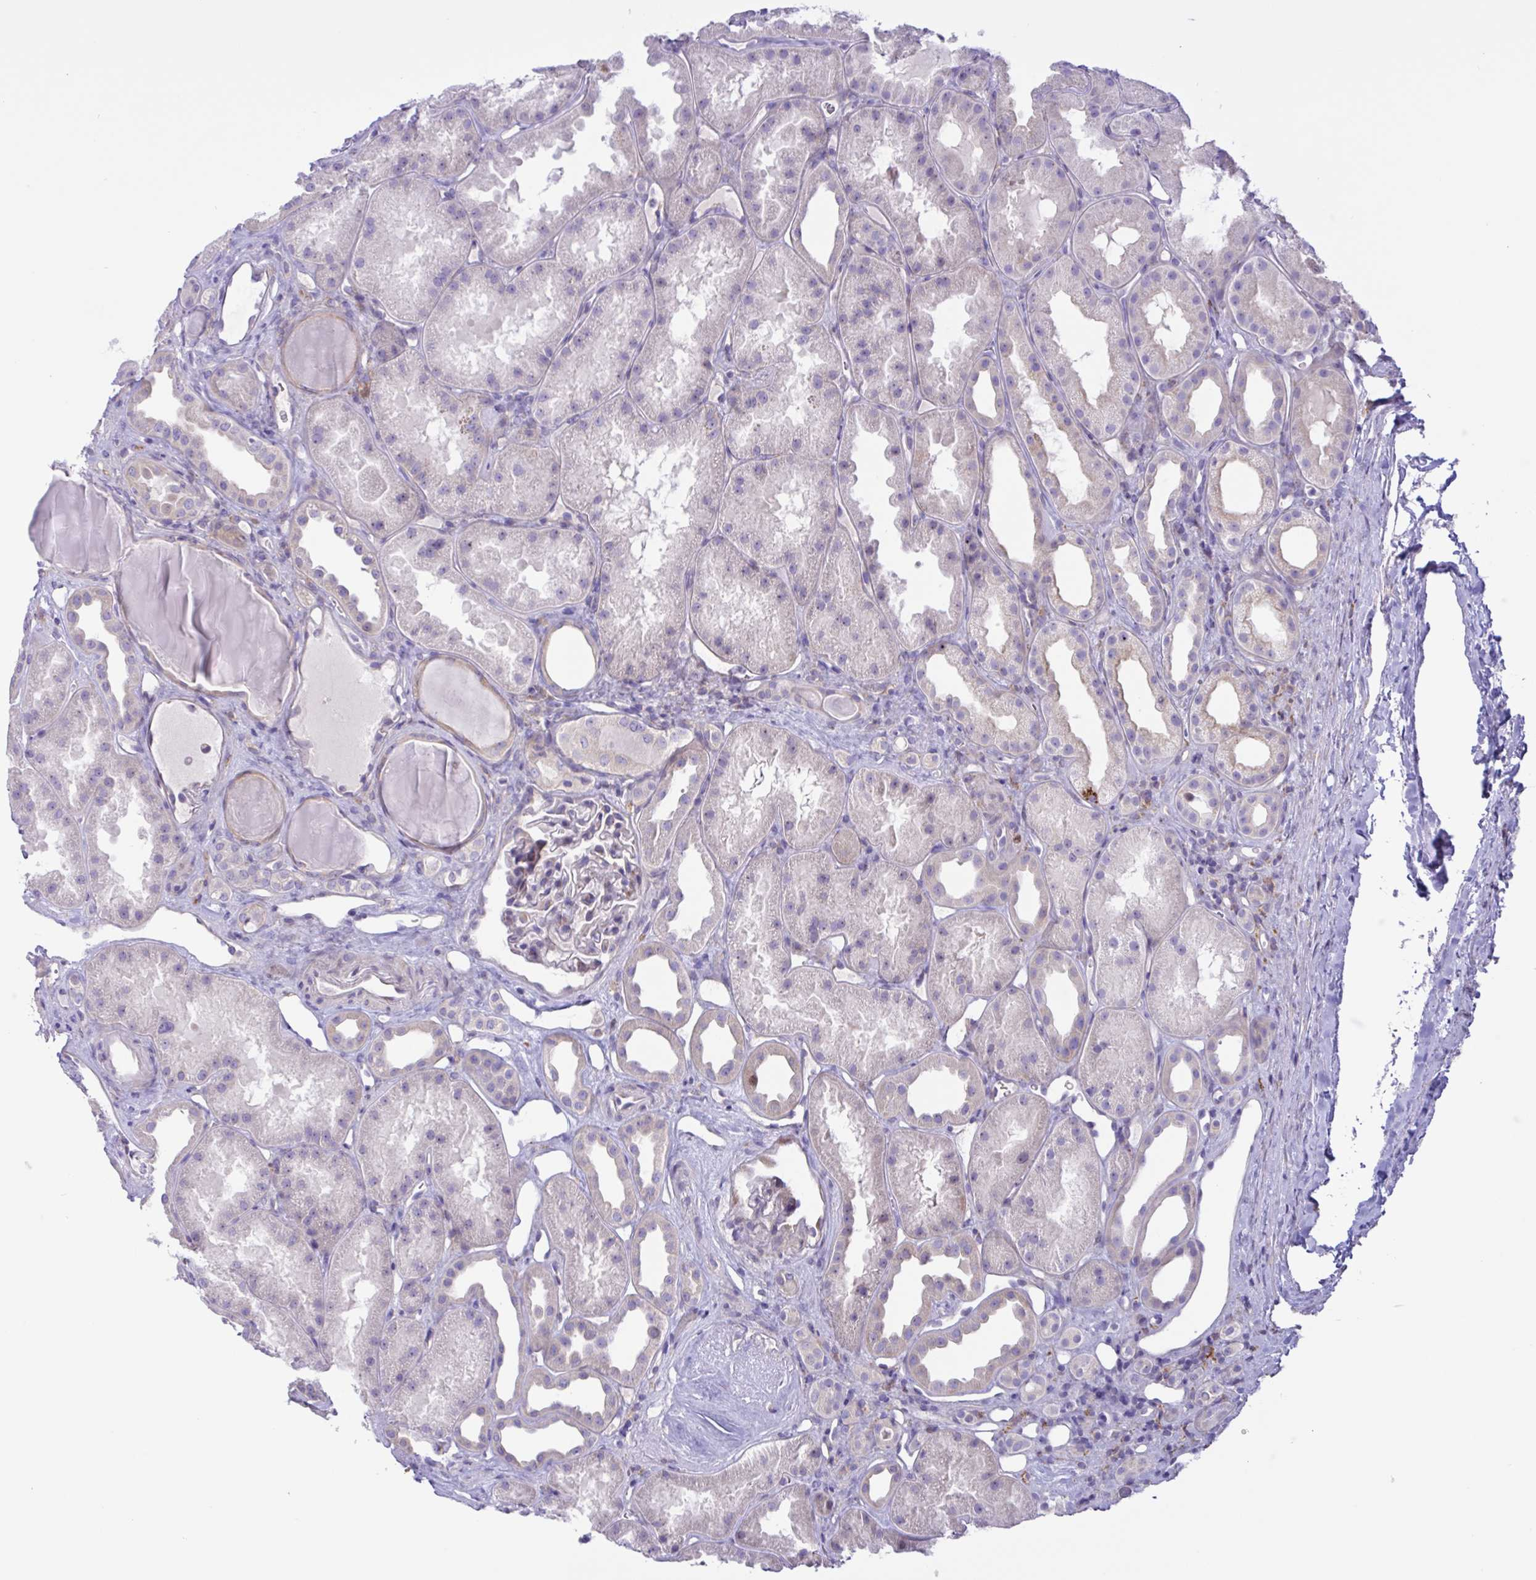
{"staining": {"intensity": "negative", "quantity": "none", "location": "none"}, "tissue": "kidney", "cell_type": "Cells in glomeruli", "image_type": "normal", "snomed": [{"axis": "morphology", "description": "Normal tissue, NOS"}, {"axis": "topography", "description": "Kidney"}], "caption": "An IHC micrograph of benign kidney is shown. There is no staining in cells in glomeruli of kidney.", "gene": "DSC3", "patient": {"sex": "male", "age": 61}}